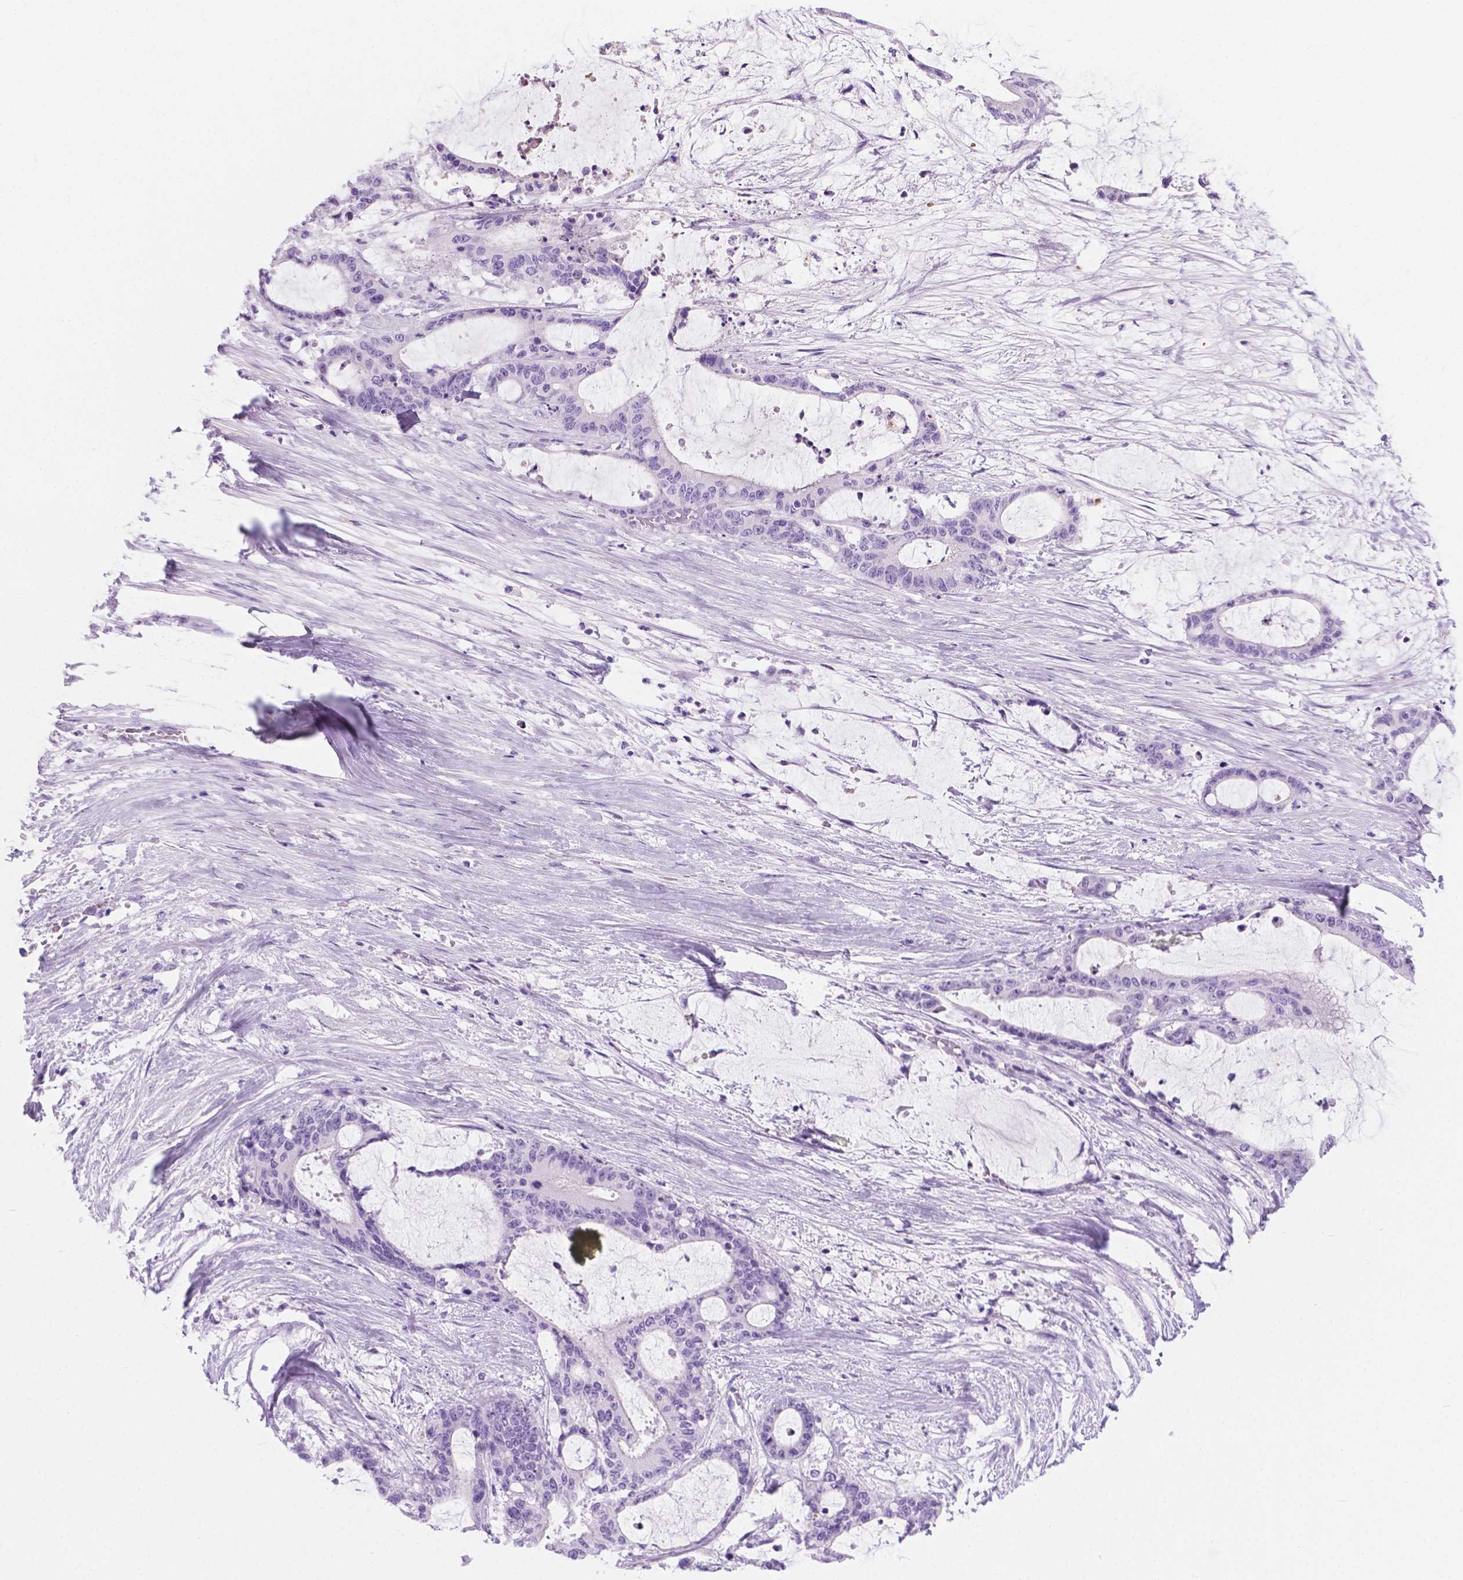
{"staining": {"intensity": "negative", "quantity": "none", "location": "none"}, "tissue": "liver cancer", "cell_type": "Tumor cells", "image_type": "cancer", "snomed": [{"axis": "morphology", "description": "Normal tissue, NOS"}, {"axis": "morphology", "description": "Cholangiocarcinoma"}, {"axis": "topography", "description": "Liver"}, {"axis": "topography", "description": "Peripheral nerve tissue"}], "caption": "Immunohistochemistry (IHC) micrograph of human liver cholangiocarcinoma stained for a protein (brown), which demonstrates no staining in tumor cells.", "gene": "ARMS2", "patient": {"sex": "female", "age": 73}}